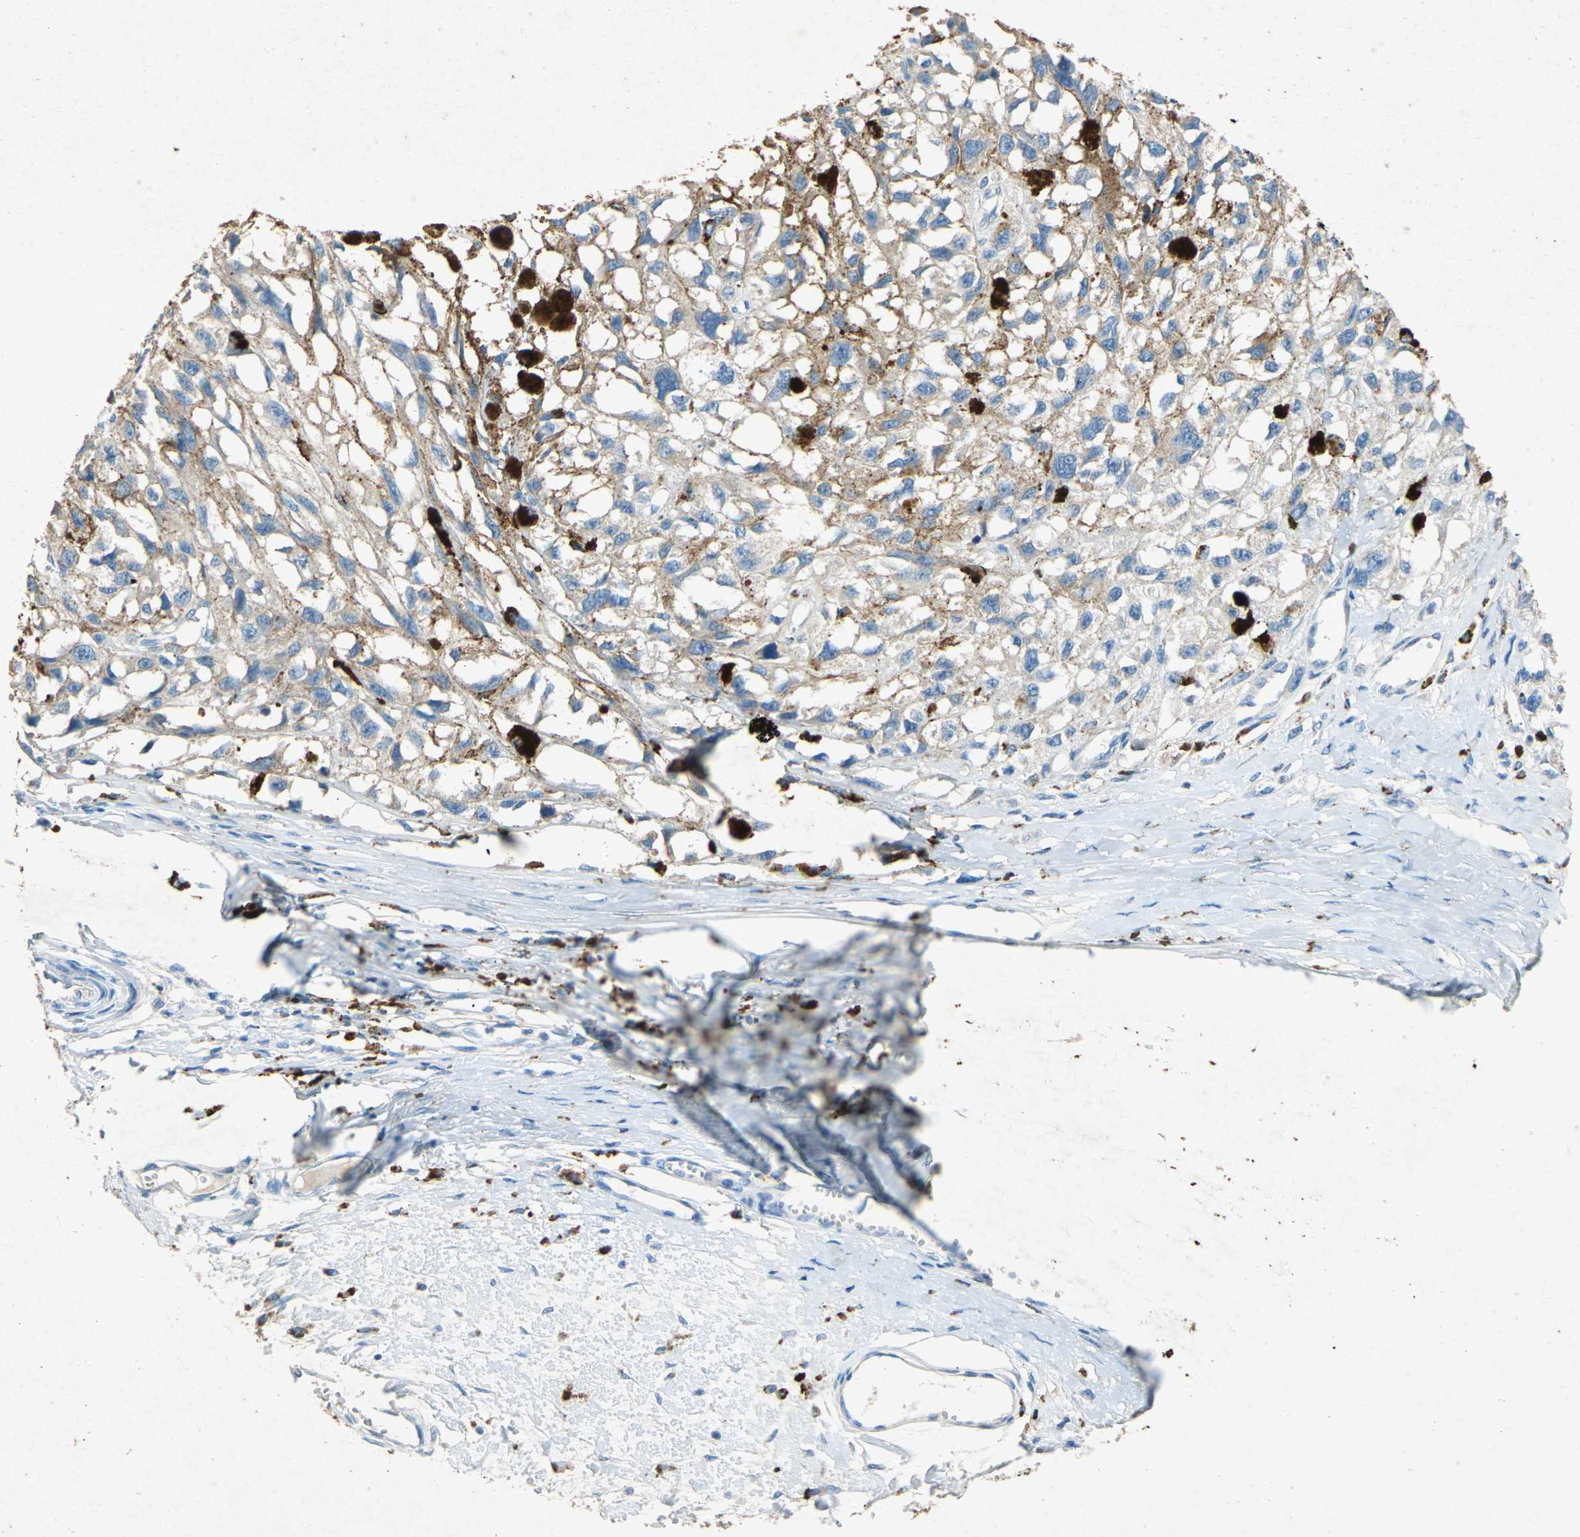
{"staining": {"intensity": "weak", "quantity": ">75%", "location": "cytoplasmic/membranous"}, "tissue": "melanoma", "cell_type": "Tumor cells", "image_type": "cancer", "snomed": [{"axis": "morphology", "description": "Malignant melanoma, Metastatic site"}, {"axis": "topography", "description": "Lymph node"}], "caption": "High-magnification brightfield microscopy of malignant melanoma (metastatic site) stained with DAB (brown) and counterstained with hematoxylin (blue). tumor cells exhibit weak cytoplasmic/membranous positivity is appreciated in about>75% of cells.", "gene": "ADAMTS5", "patient": {"sex": "male", "age": 59}}